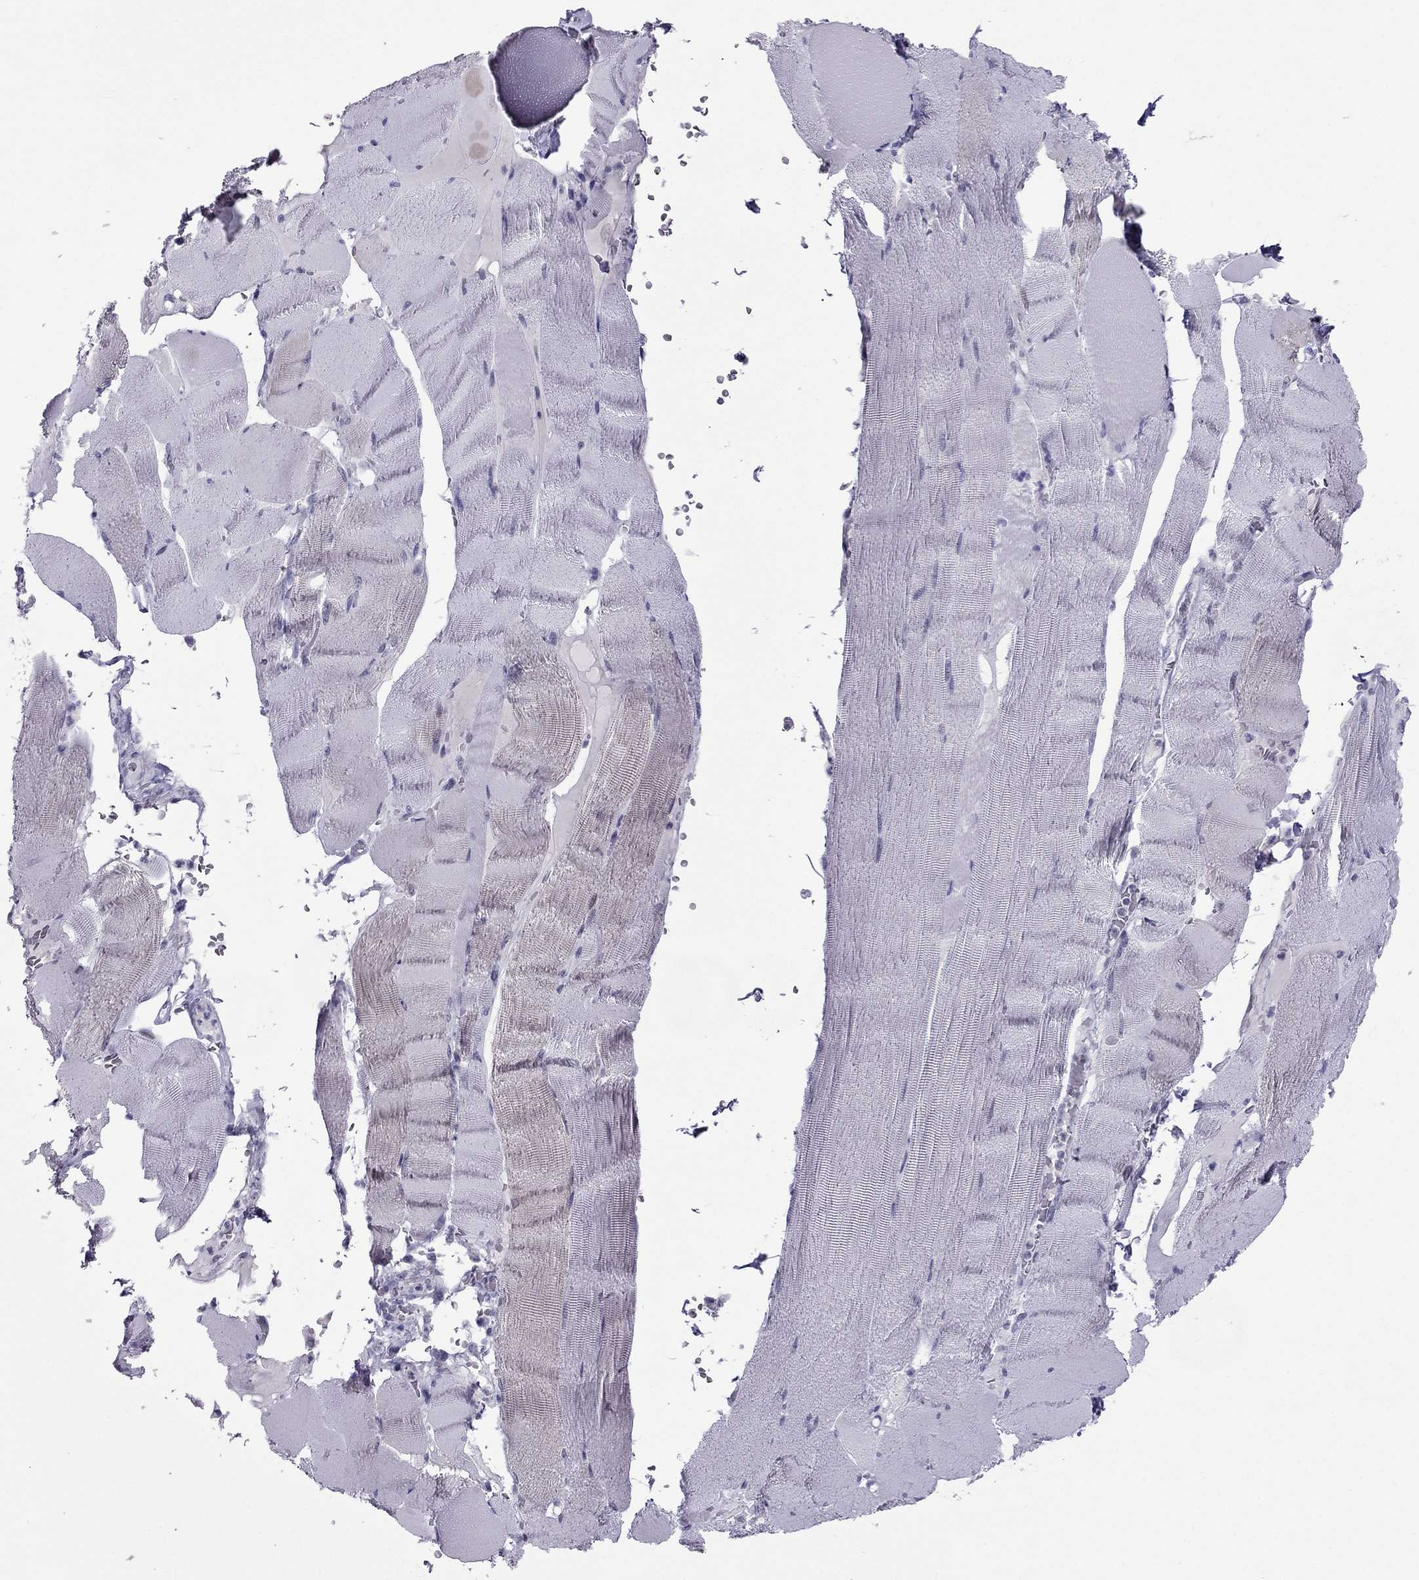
{"staining": {"intensity": "negative", "quantity": "none", "location": "none"}, "tissue": "skeletal muscle", "cell_type": "Myocytes", "image_type": "normal", "snomed": [{"axis": "morphology", "description": "Normal tissue, NOS"}, {"axis": "topography", "description": "Skeletal muscle"}], "caption": "DAB immunohistochemical staining of unremarkable skeletal muscle reveals no significant staining in myocytes. Brightfield microscopy of IHC stained with DAB (3,3'-diaminobenzidine) (brown) and hematoxylin (blue), captured at high magnification.", "gene": "MYLK3", "patient": {"sex": "male", "age": 56}}